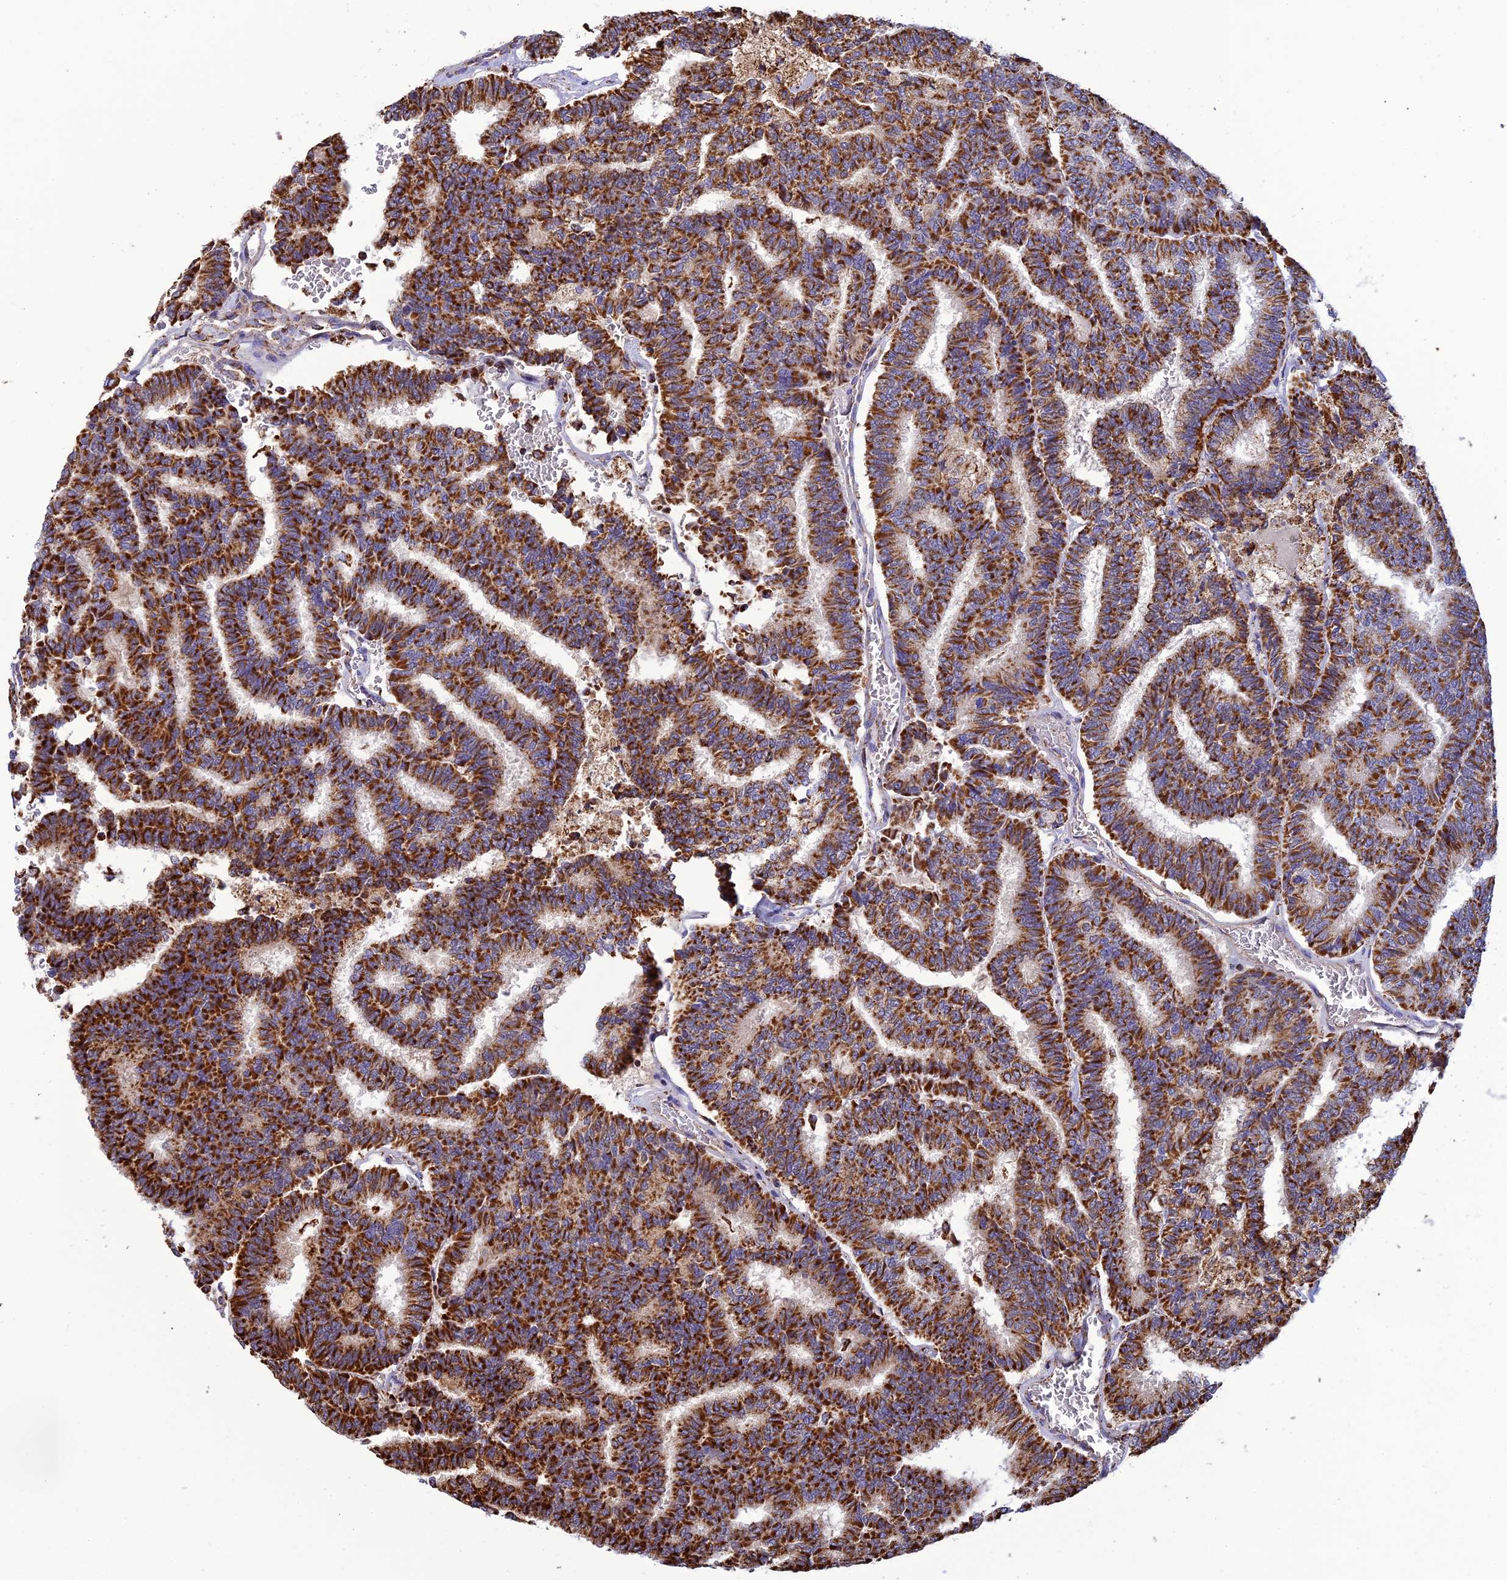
{"staining": {"intensity": "strong", "quantity": ">75%", "location": "cytoplasmic/membranous"}, "tissue": "thyroid cancer", "cell_type": "Tumor cells", "image_type": "cancer", "snomed": [{"axis": "morphology", "description": "Papillary adenocarcinoma, NOS"}, {"axis": "topography", "description": "Thyroid gland"}], "caption": "This photomicrograph exhibits immunohistochemistry (IHC) staining of human thyroid cancer, with high strong cytoplasmic/membranous staining in about >75% of tumor cells.", "gene": "KCNG1", "patient": {"sex": "female", "age": 35}}